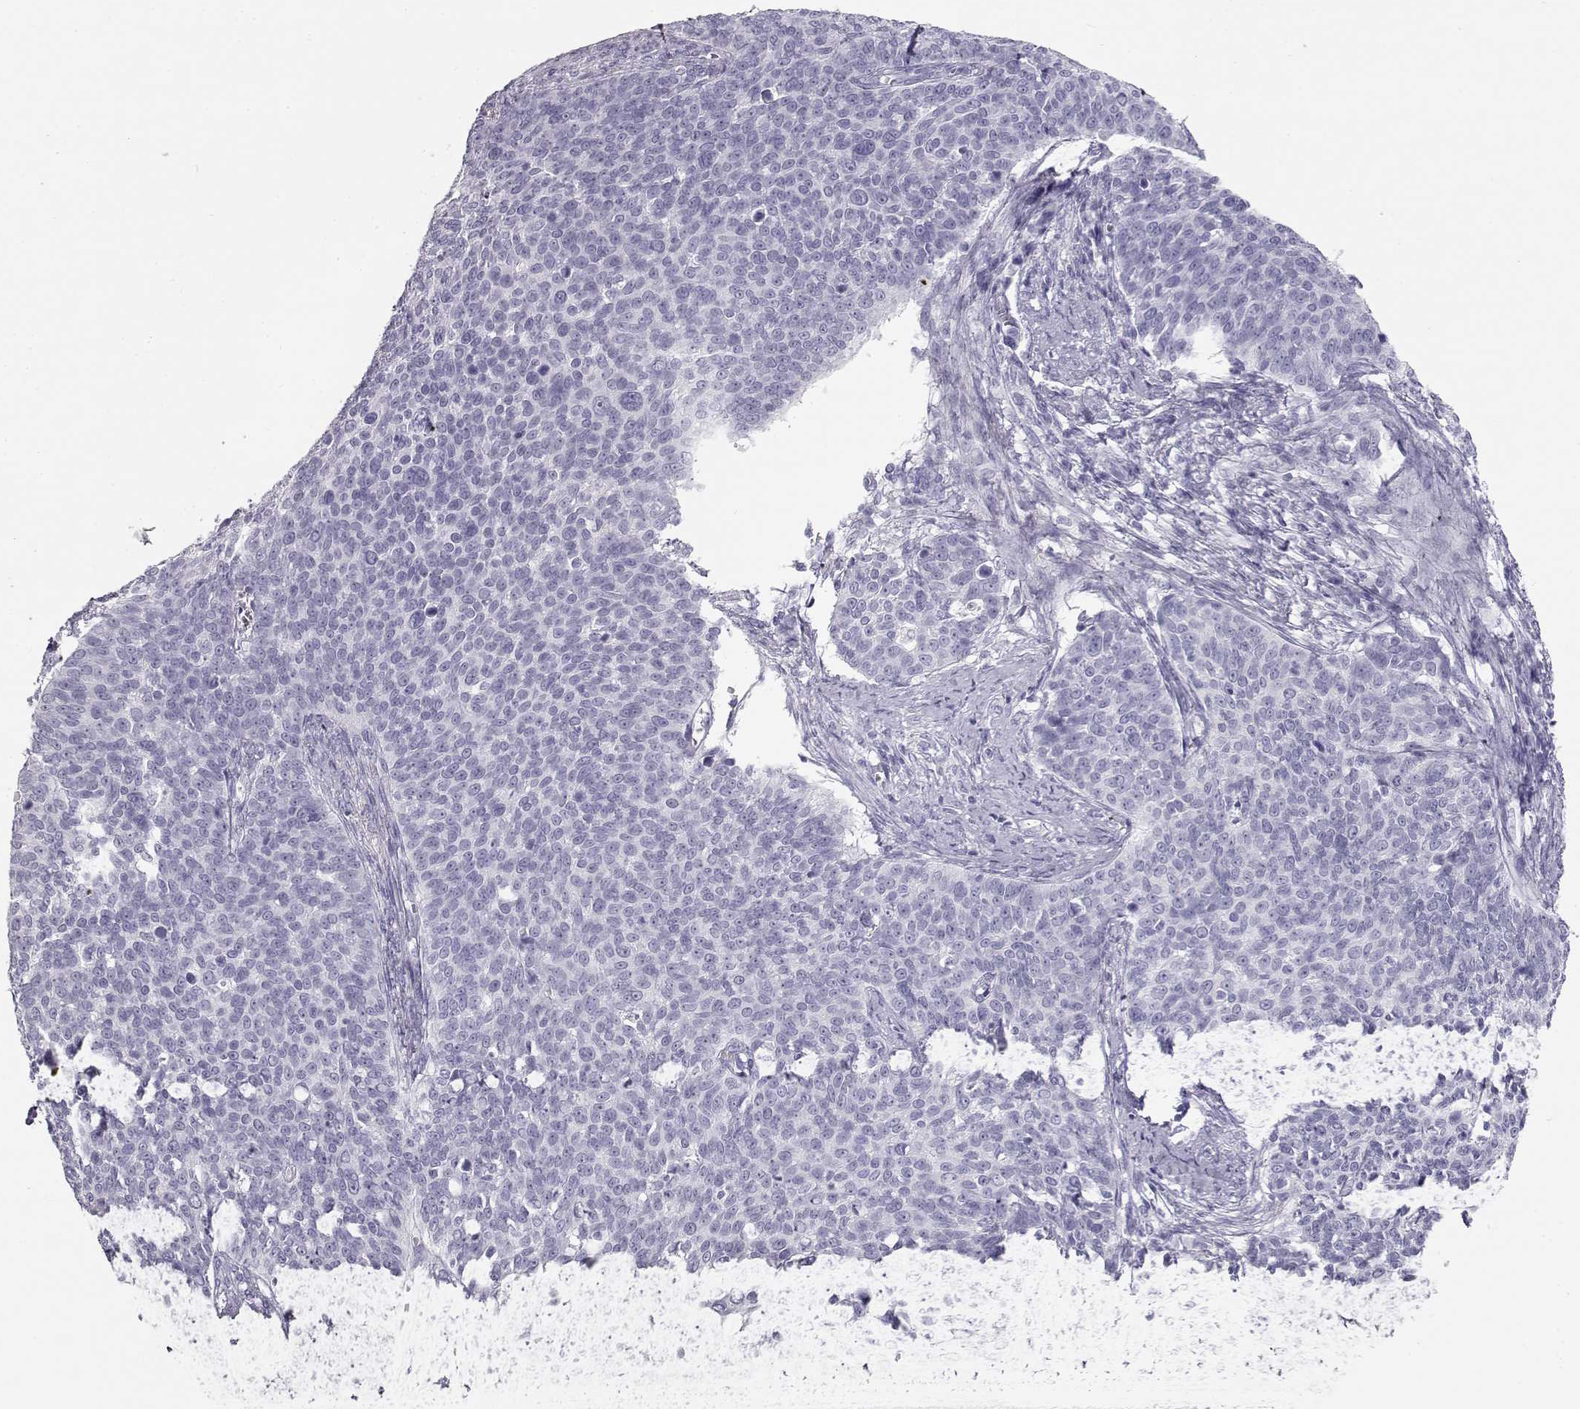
{"staining": {"intensity": "negative", "quantity": "none", "location": "none"}, "tissue": "cervical cancer", "cell_type": "Tumor cells", "image_type": "cancer", "snomed": [{"axis": "morphology", "description": "Squamous cell carcinoma, NOS"}, {"axis": "topography", "description": "Cervix"}], "caption": "Immunohistochemistry of squamous cell carcinoma (cervical) demonstrates no positivity in tumor cells.", "gene": "TKTL1", "patient": {"sex": "female", "age": 39}}